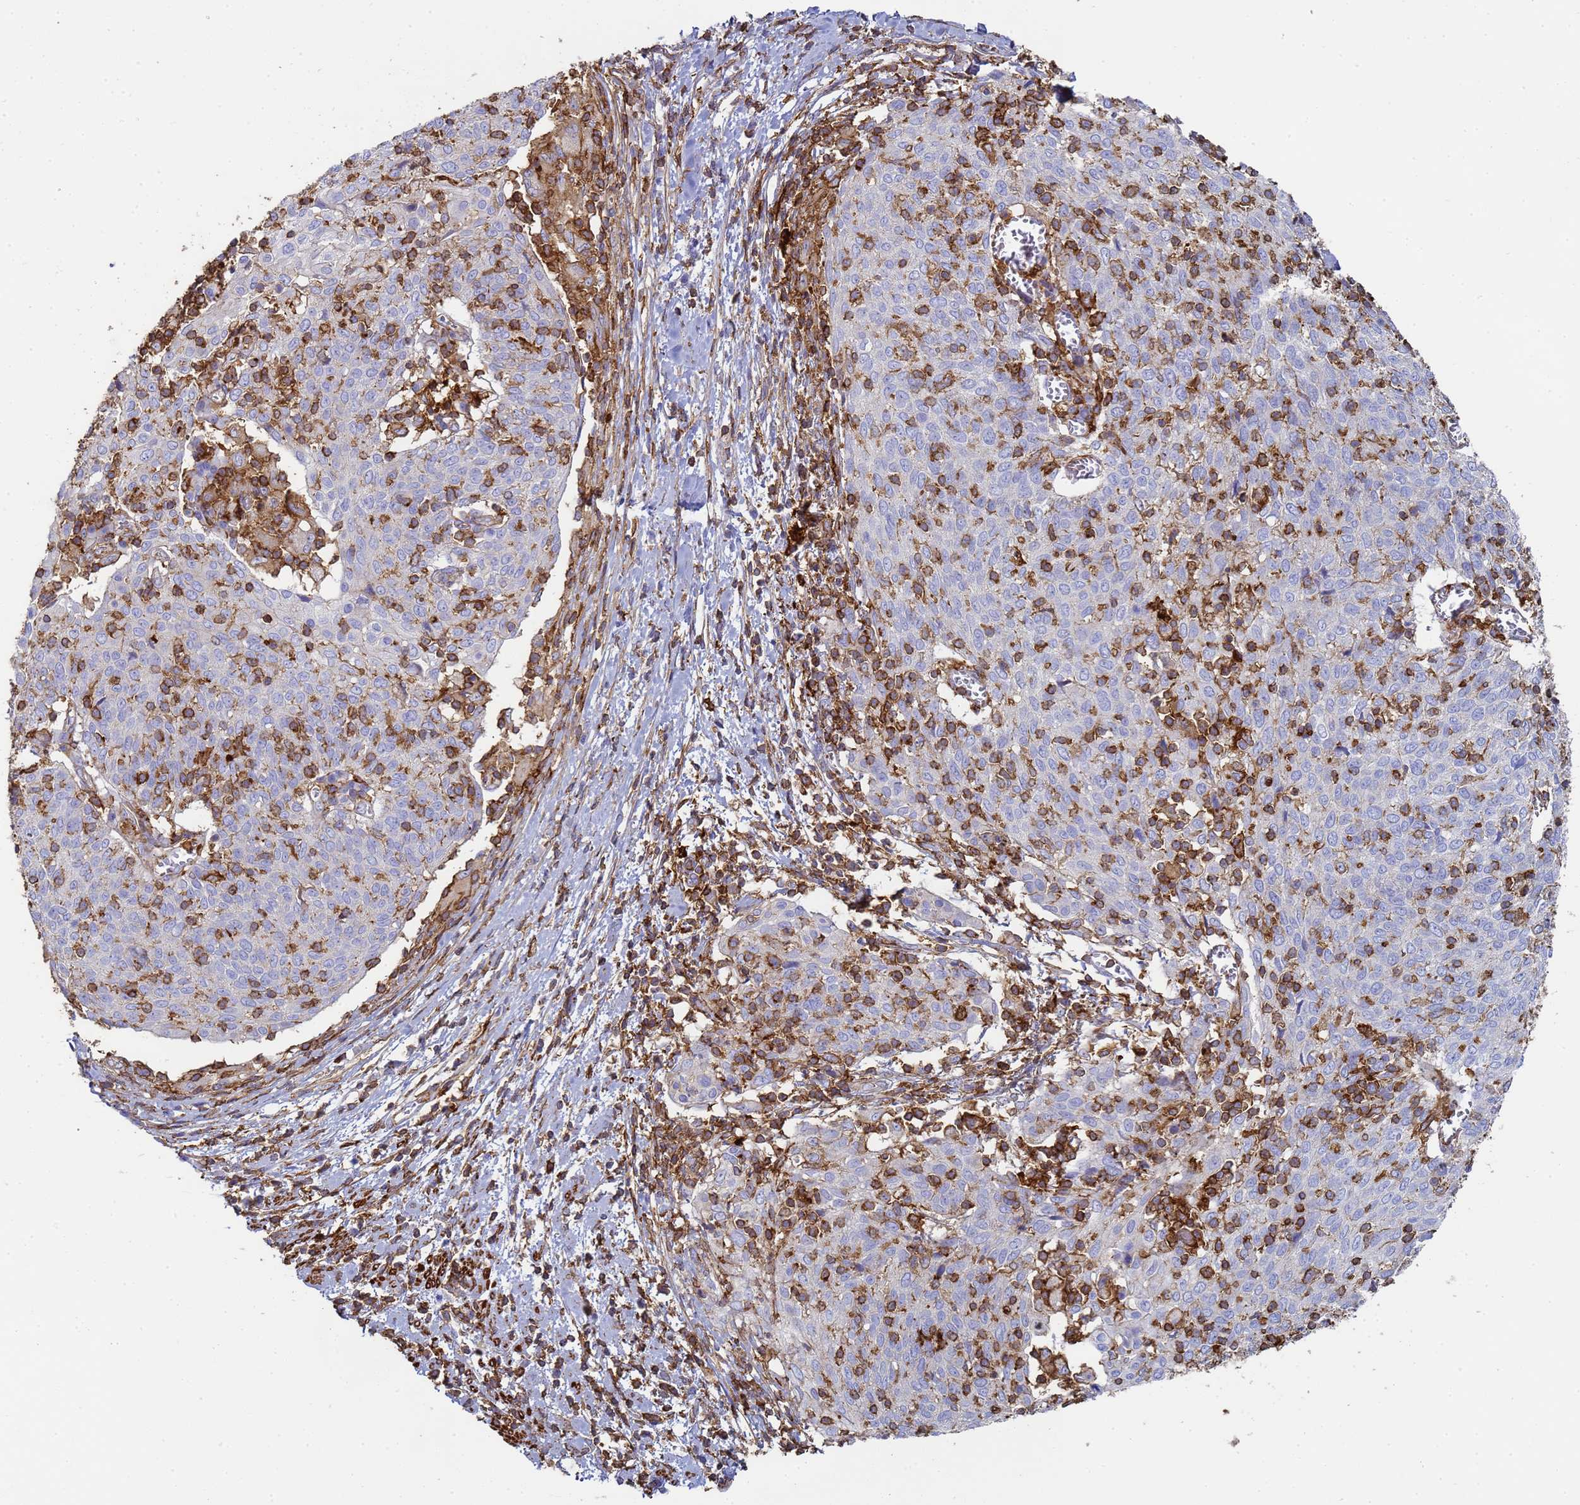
{"staining": {"intensity": "negative", "quantity": "none", "location": "none"}, "tissue": "cervical cancer", "cell_type": "Tumor cells", "image_type": "cancer", "snomed": [{"axis": "morphology", "description": "Squamous cell carcinoma, NOS"}, {"axis": "topography", "description": "Cervix"}], "caption": "Immunohistochemical staining of cervical squamous cell carcinoma shows no significant expression in tumor cells.", "gene": "ACTB", "patient": {"sex": "female", "age": 52}}